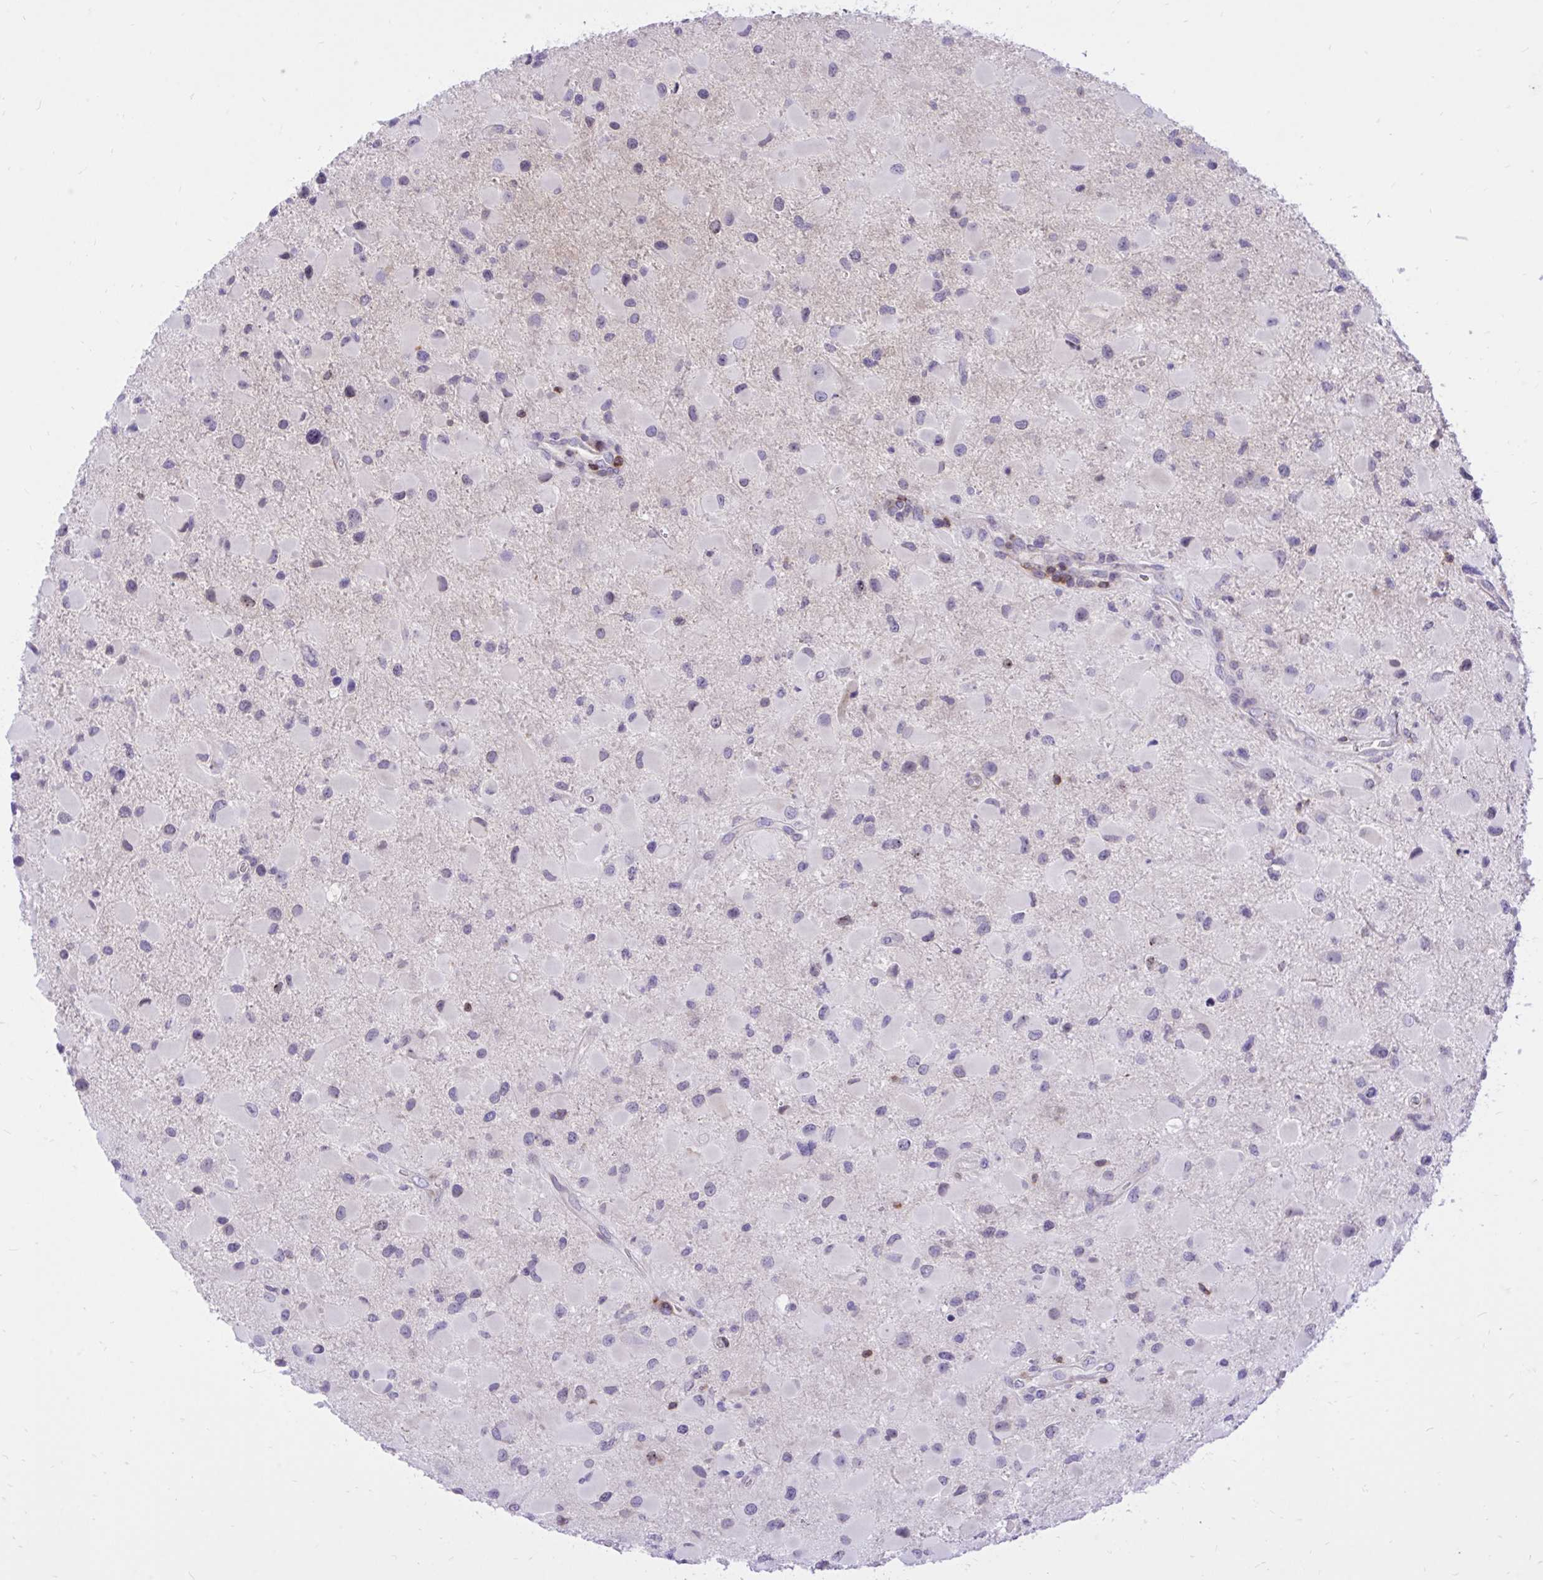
{"staining": {"intensity": "negative", "quantity": "none", "location": "none"}, "tissue": "glioma", "cell_type": "Tumor cells", "image_type": "cancer", "snomed": [{"axis": "morphology", "description": "Glioma, malignant, Low grade"}, {"axis": "topography", "description": "Brain"}], "caption": "There is no significant expression in tumor cells of glioma. Brightfield microscopy of IHC stained with DAB (3,3'-diaminobenzidine) (brown) and hematoxylin (blue), captured at high magnification.", "gene": "CXCL8", "patient": {"sex": "female", "age": 32}}